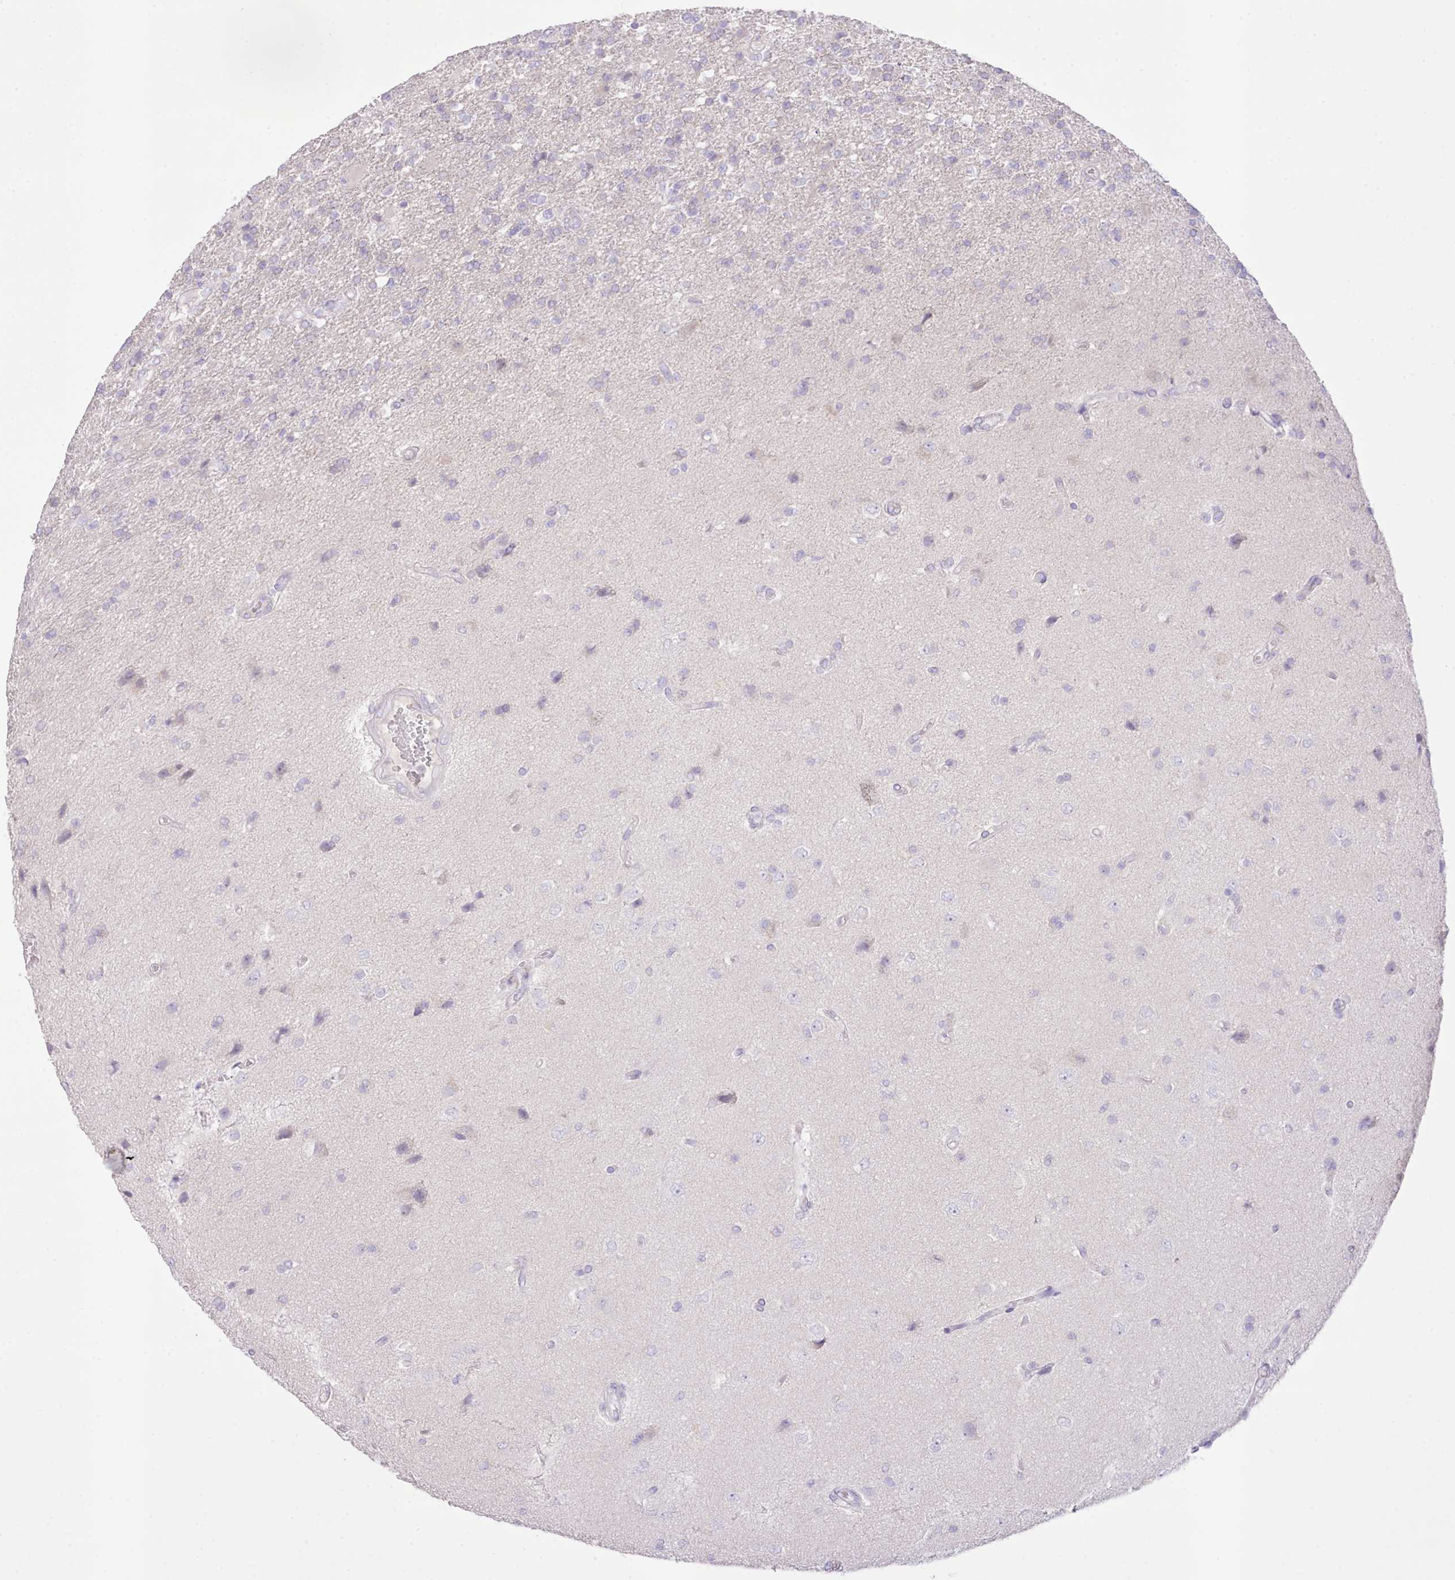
{"staining": {"intensity": "negative", "quantity": "none", "location": "none"}, "tissue": "glioma", "cell_type": "Tumor cells", "image_type": "cancer", "snomed": [{"axis": "morphology", "description": "Glioma, malignant, High grade"}, {"axis": "topography", "description": "Brain"}], "caption": "Tumor cells show no significant protein expression in glioma.", "gene": "CCL1", "patient": {"sex": "male", "age": 56}}